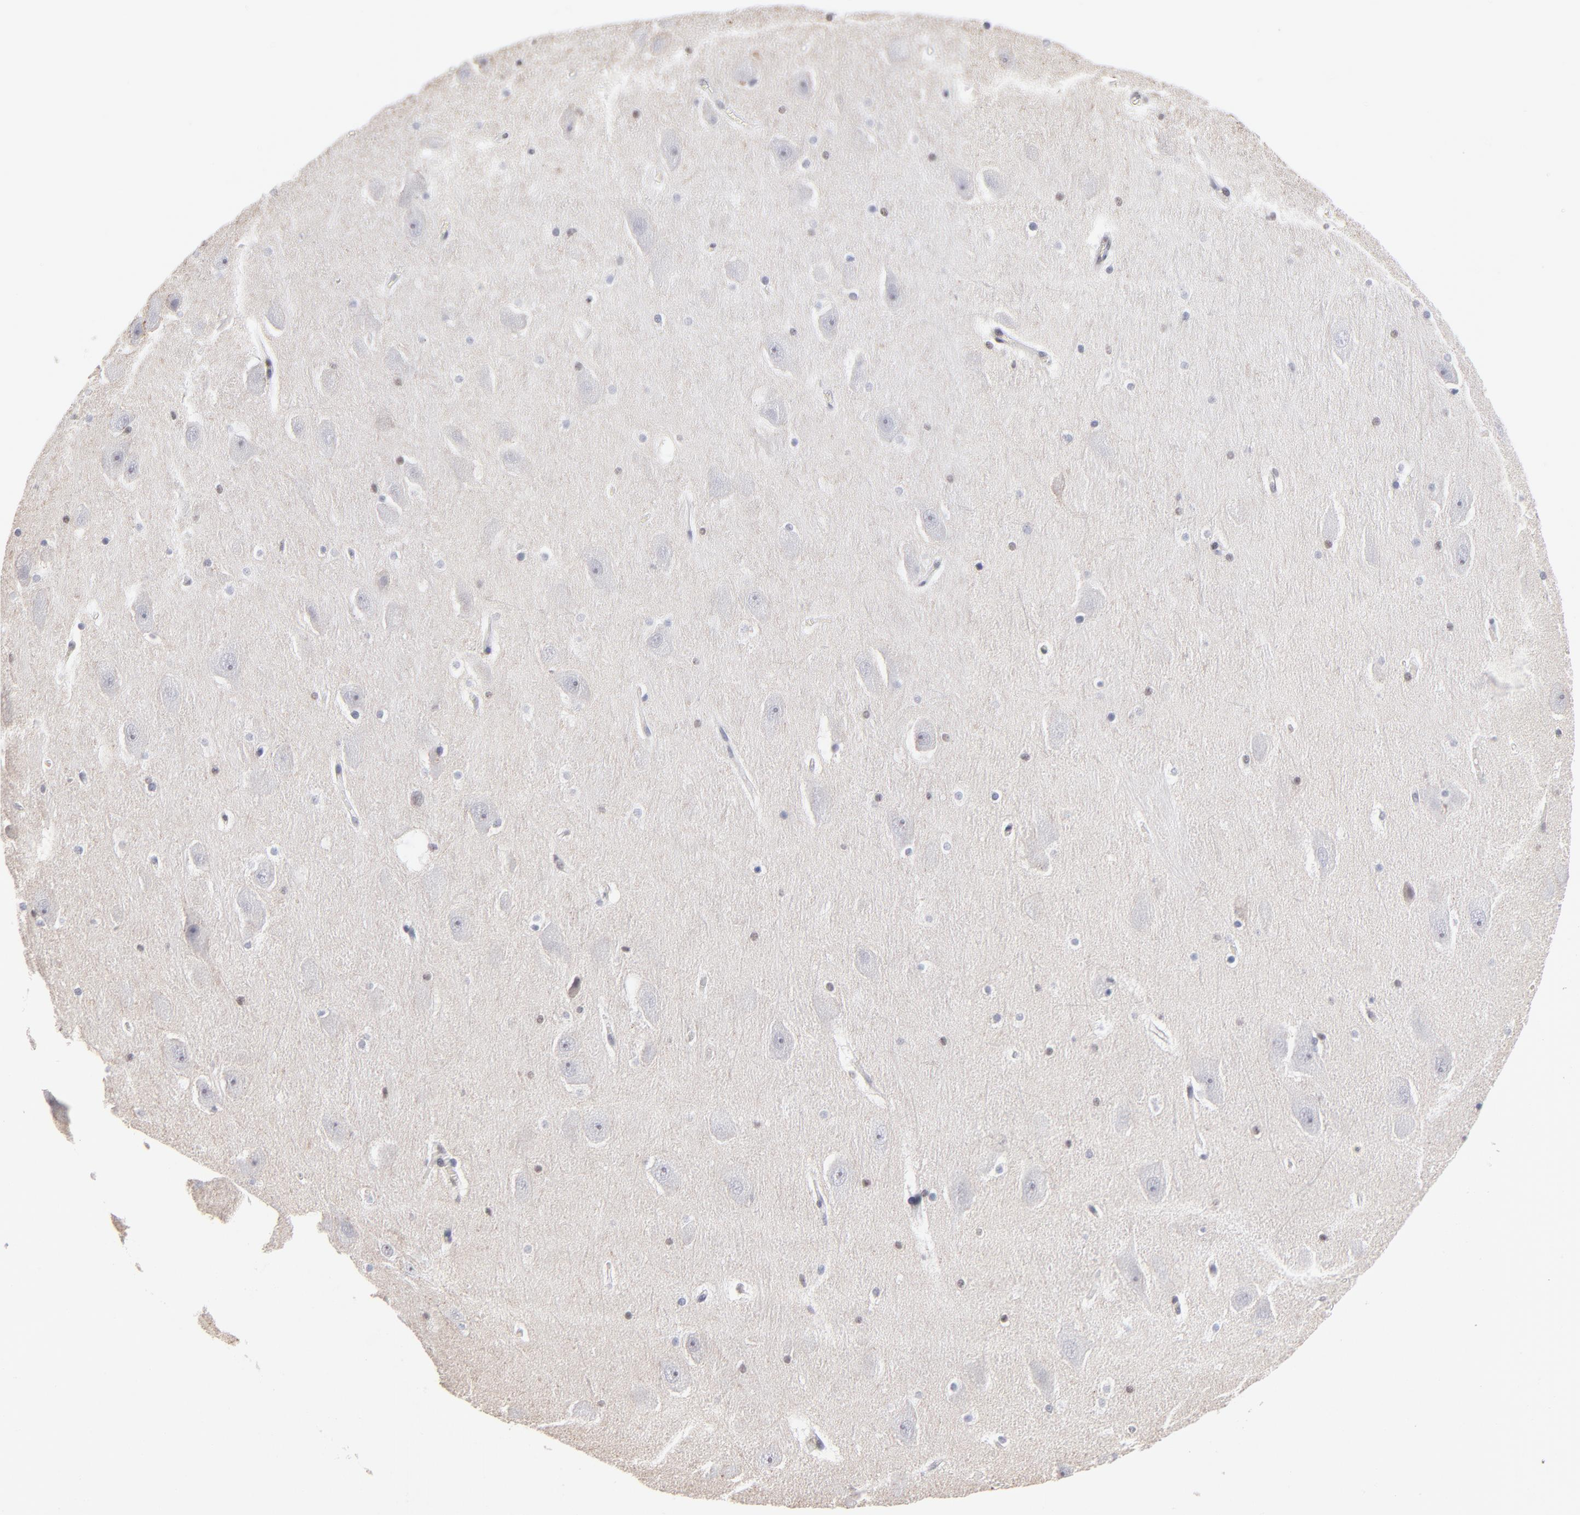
{"staining": {"intensity": "weak", "quantity": ">75%", "location": "nuclear"}, "tissue": "hippocampus", "cell_type": "Glial cells", "image_type": "normal", "snomed": [{"axis": "morphology", "description": "Normal tissue, NOS"}, {"axis": "topography", "description": "Hippocampus"}], "caption": "Immunohistochemistry staining of unremarkable hippocampus, which exhibits low levels of weak nuclear positivity in about >75% of glial cells indicating weak nuclear protein staining. The staining was performed using DAB (3,3'-diaminobenzidine) (brown) for protein detection and nuclei were counterstained in hematoxylin (blue).", "gene": "MAX", "patient": {"sex": "male", "age": 45}}